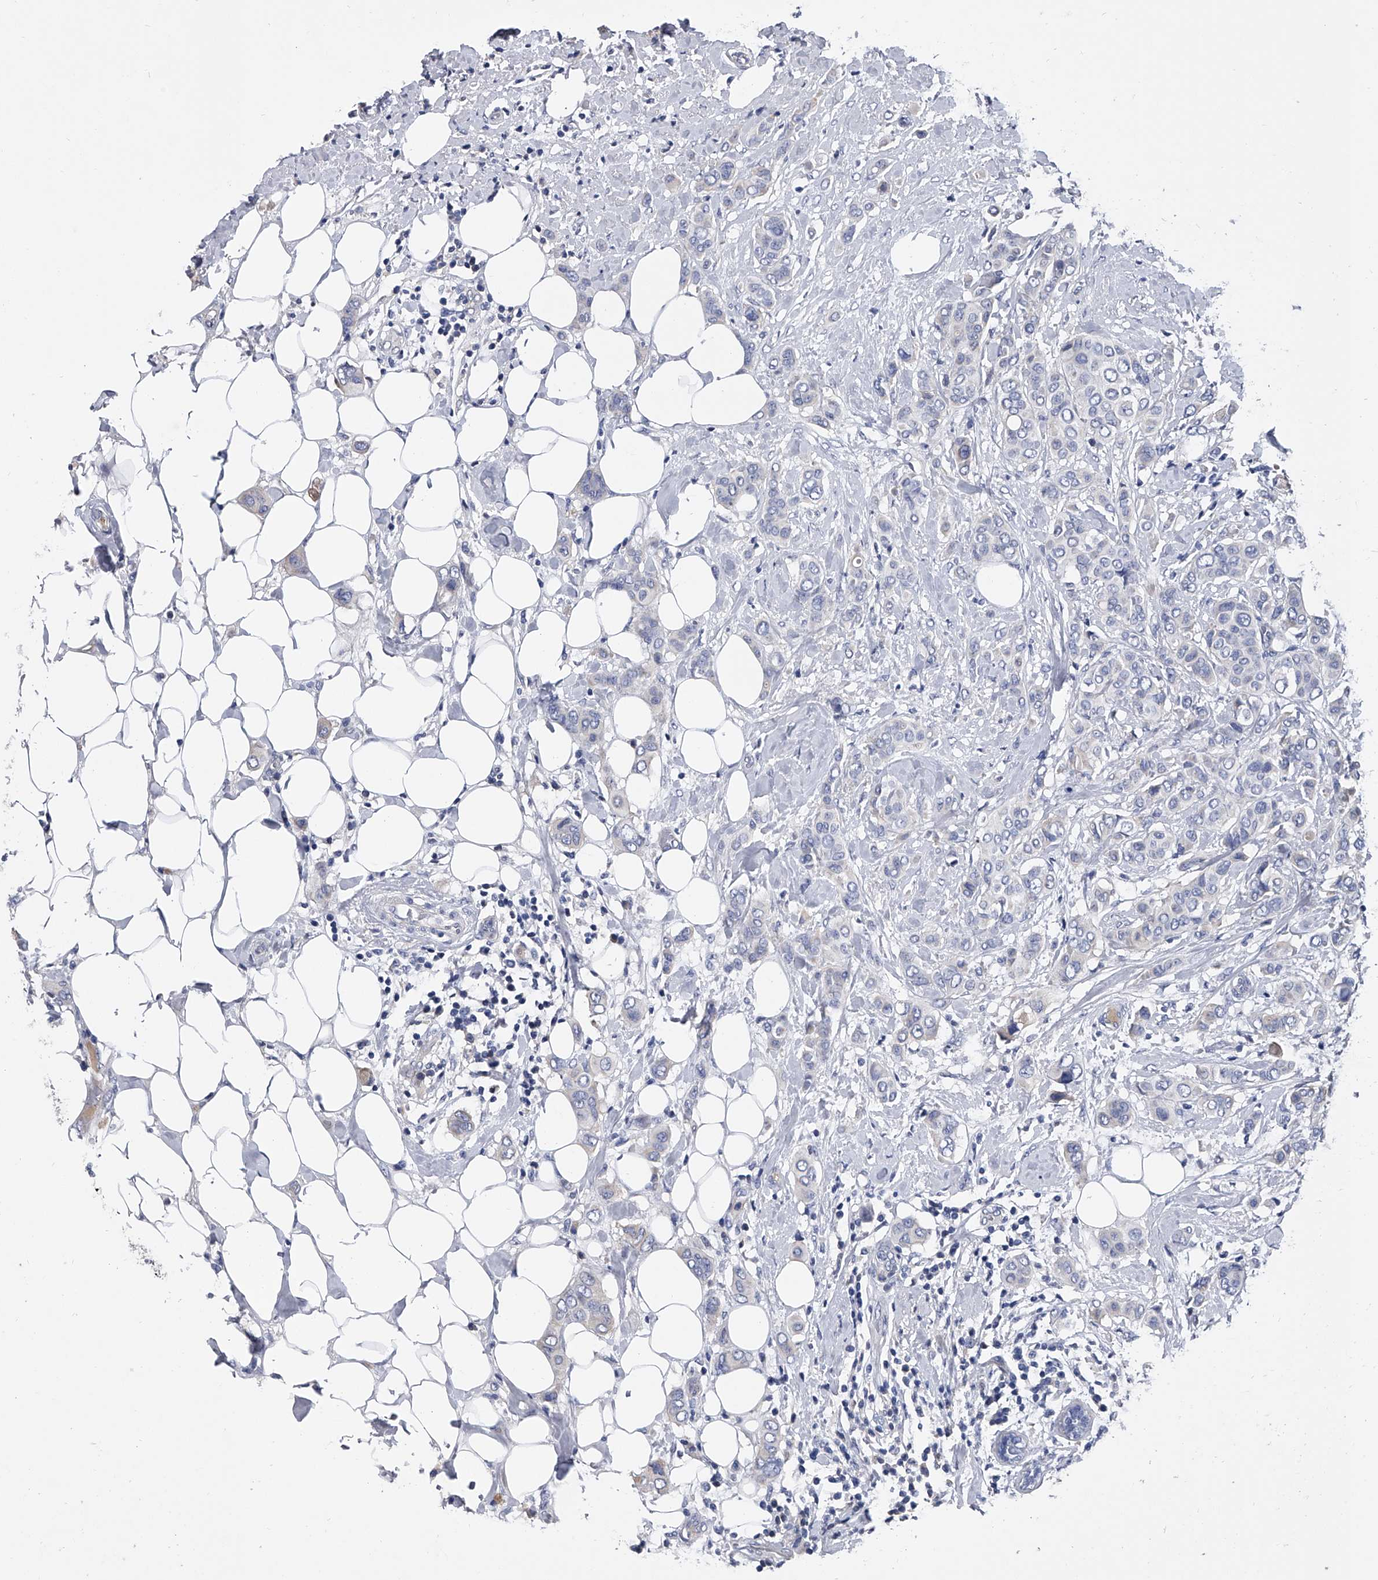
{"staining": {"intensity": "negative", "quantity": "none", "location": "none"}, "tissue": "breast cancer", "cell_type": "Tumor cells", "image_type": "cancer", "snomed": [{"axis": "morphology", "description": "Lobular carcinoma"}, {"axis": "topography", "description": "Breast"}], "caption": "Protein analysis of breast cancer (lobular carcinoma) demonstrates no significant staining in tumor cells. (Stains: DAB (3,3'-diaminobenzidine) immunohistochemistry (IHC) with hematoxylin counter stain, Microscopy: brightfield microscopy at high magnification).", "gene": "EFCAB7", "patient": {"sex": "female", "age": 51}}